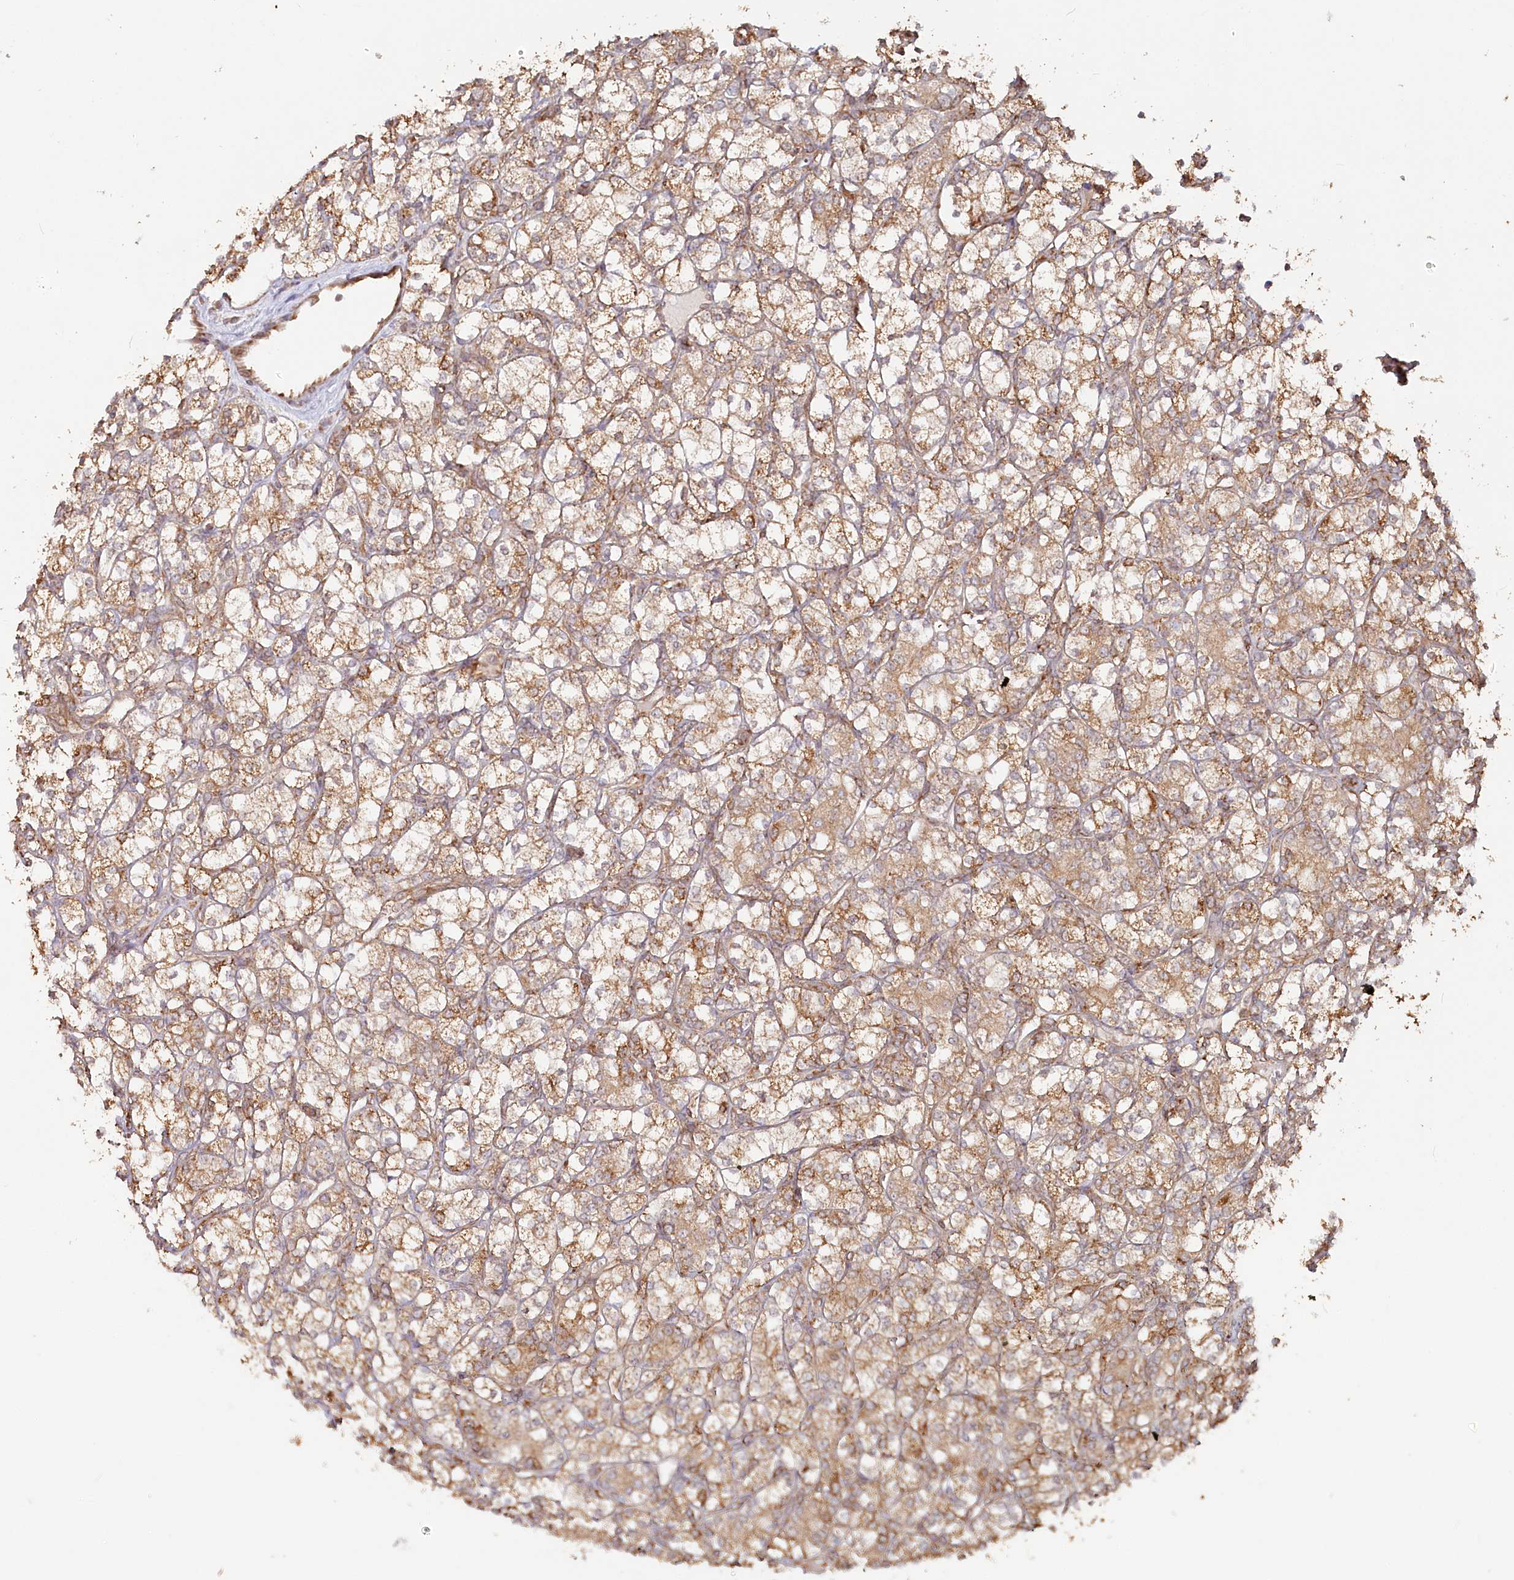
{"staining": {"intensity": "moderate", "quantity": ">75%", "location": "cytoplasmic/membranous"}, "tissue": "renal cancer", "cell_type": "Tumor cells", "image_type": "cancer", "snomed": [{"axis": "morphology", "description": "Adenocarcinoma, NOS"}, {"axis": "topography", "description": "Kidney"}], "caption": "This image reveals renal cancer (adenocarcinoma) stained with immunohistochemistry (IHC) to label a protein in brown. The cytoplasmic/membranous of tumor cells show moderate positivity for the protein. Nuclei are counter-stained blue.", "gene": "OTUD4", "patient": {"sex": "male", "age": 77}}